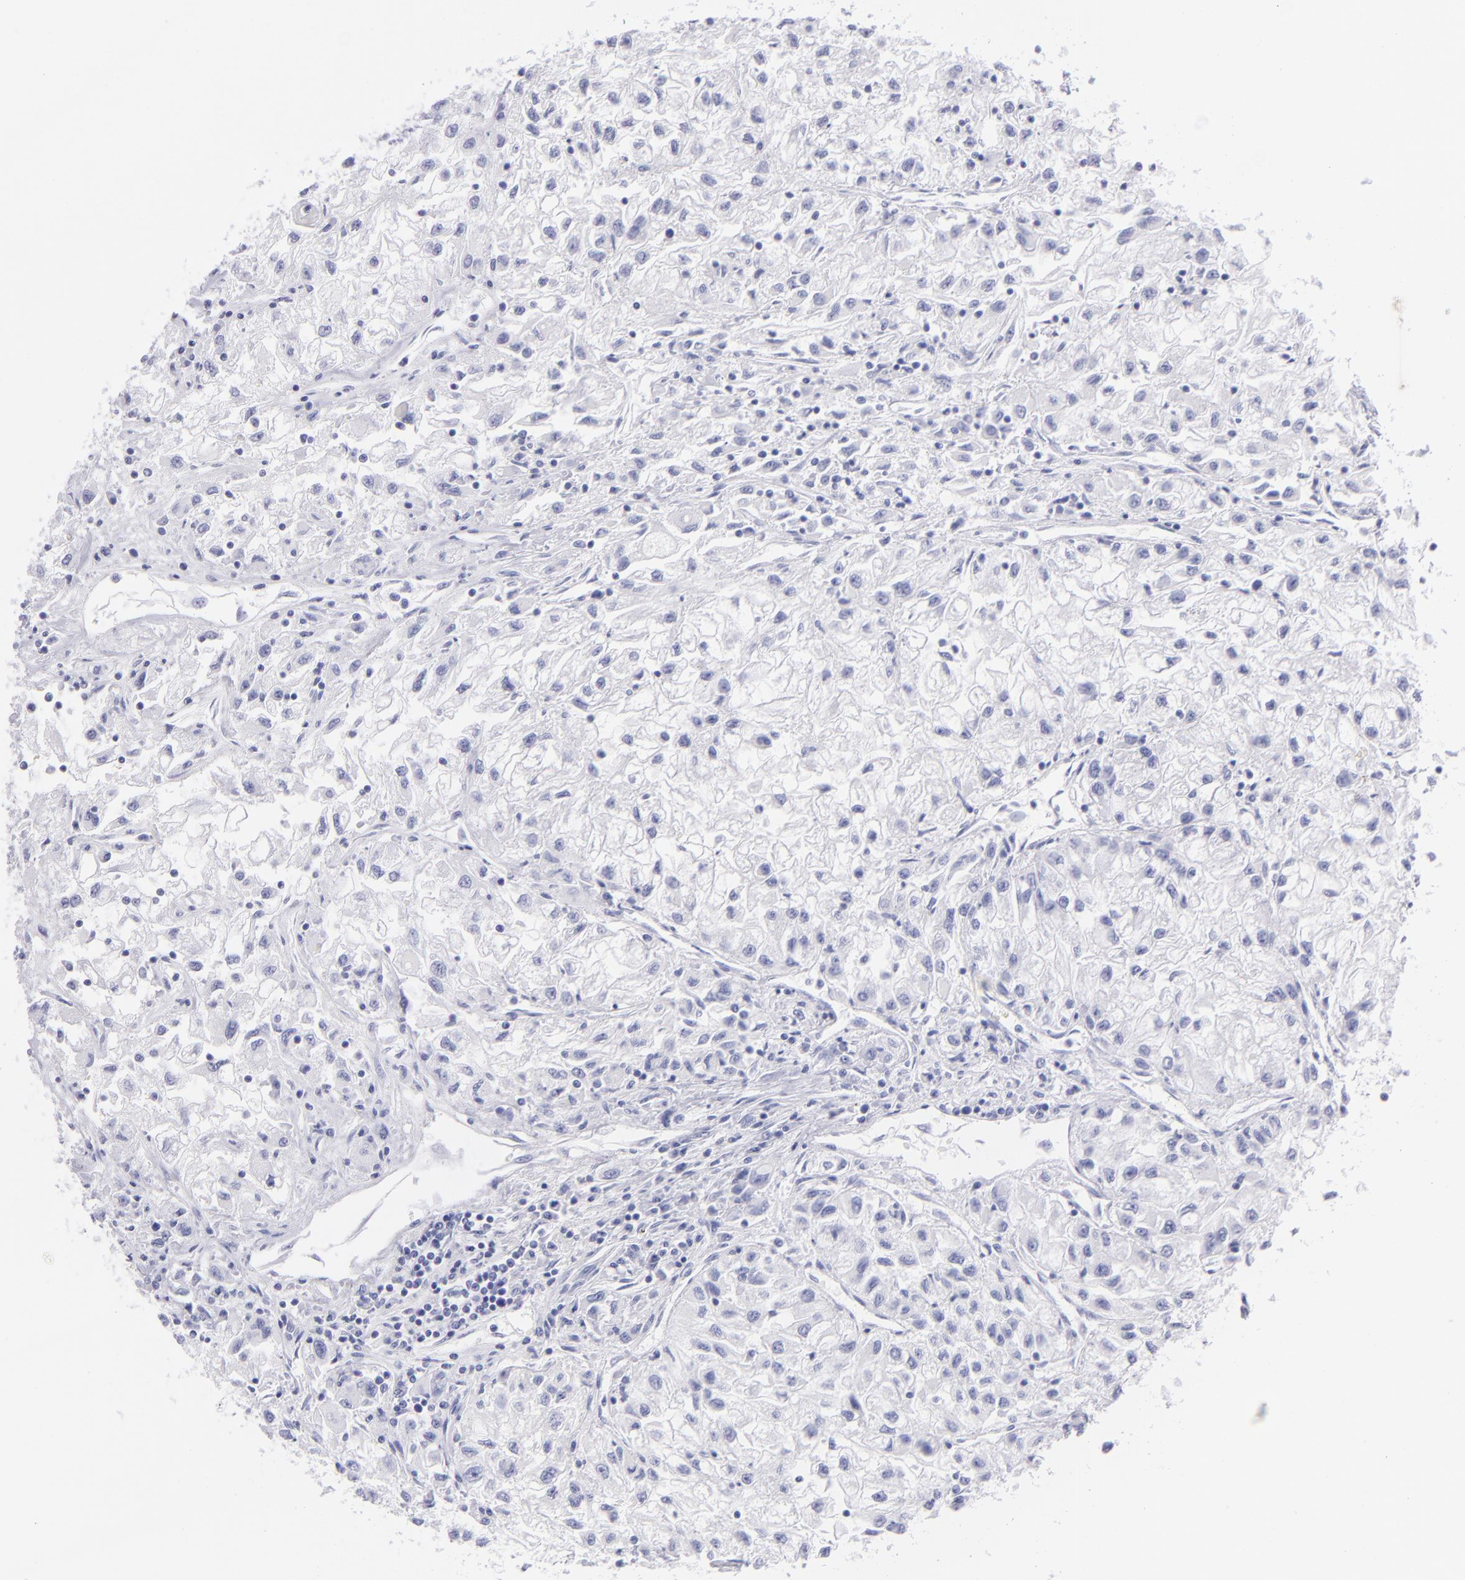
{"staining": {"intensity": "negative", "quantity": "none", "location": "none"}, "tissue": "renal cancer", "cell_type": "Tumor cells", "image_type": "cancer", "snomed": [{"axis": "morphology", "description": "Adenocarcinoma, NOS"}, {"axis": "topography", "description": "Kidney"}], "caption": "This is an immunohistochemistry (IHC) histopathology image of renal cancer. There is no staining in tumor cells.", "gene": "PRPH", "patient": {"sex": "male", "age": 59}}